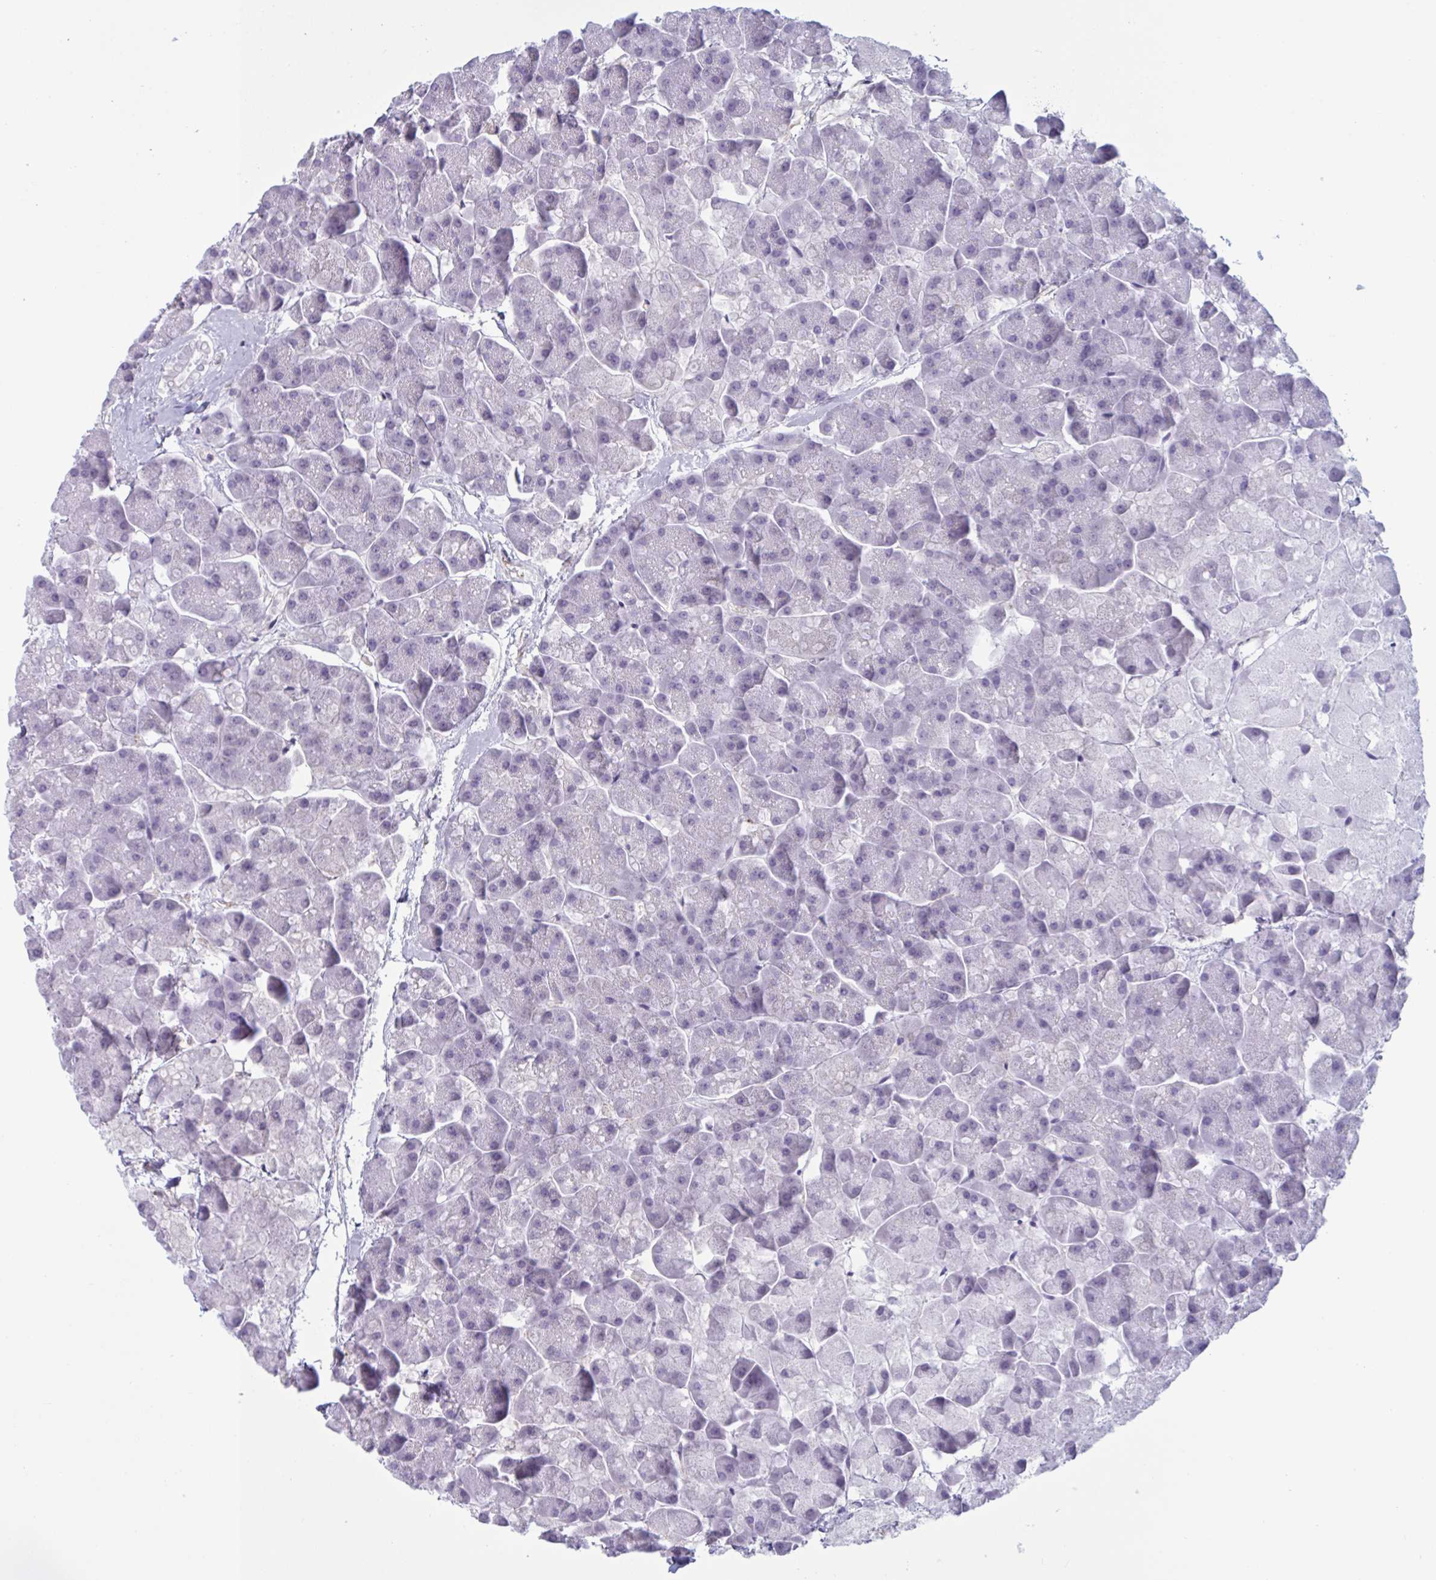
{"staining": {"intensity": "negative", "quantity": "none", "location": "none"}, "tissue": "pancreas", "cell_type": "Exocrine glandular cells", "image_type": "normal", "snomed": [{"axis": "morphology", "description": "Normal tissue, NOS"}, {"axis": "topography", "description": "Pancreas"}, {"axis": "topography", "description": "Peripheral nerve tissue"}], "caption": "This is a histopathology image of immunohistochemistry (IHC) staining of unremarkable pancreas, which shows no expression in exocrine glandular cells.", "gene": "OR1L3", "patient": {"sex": "male", "age": 54}}